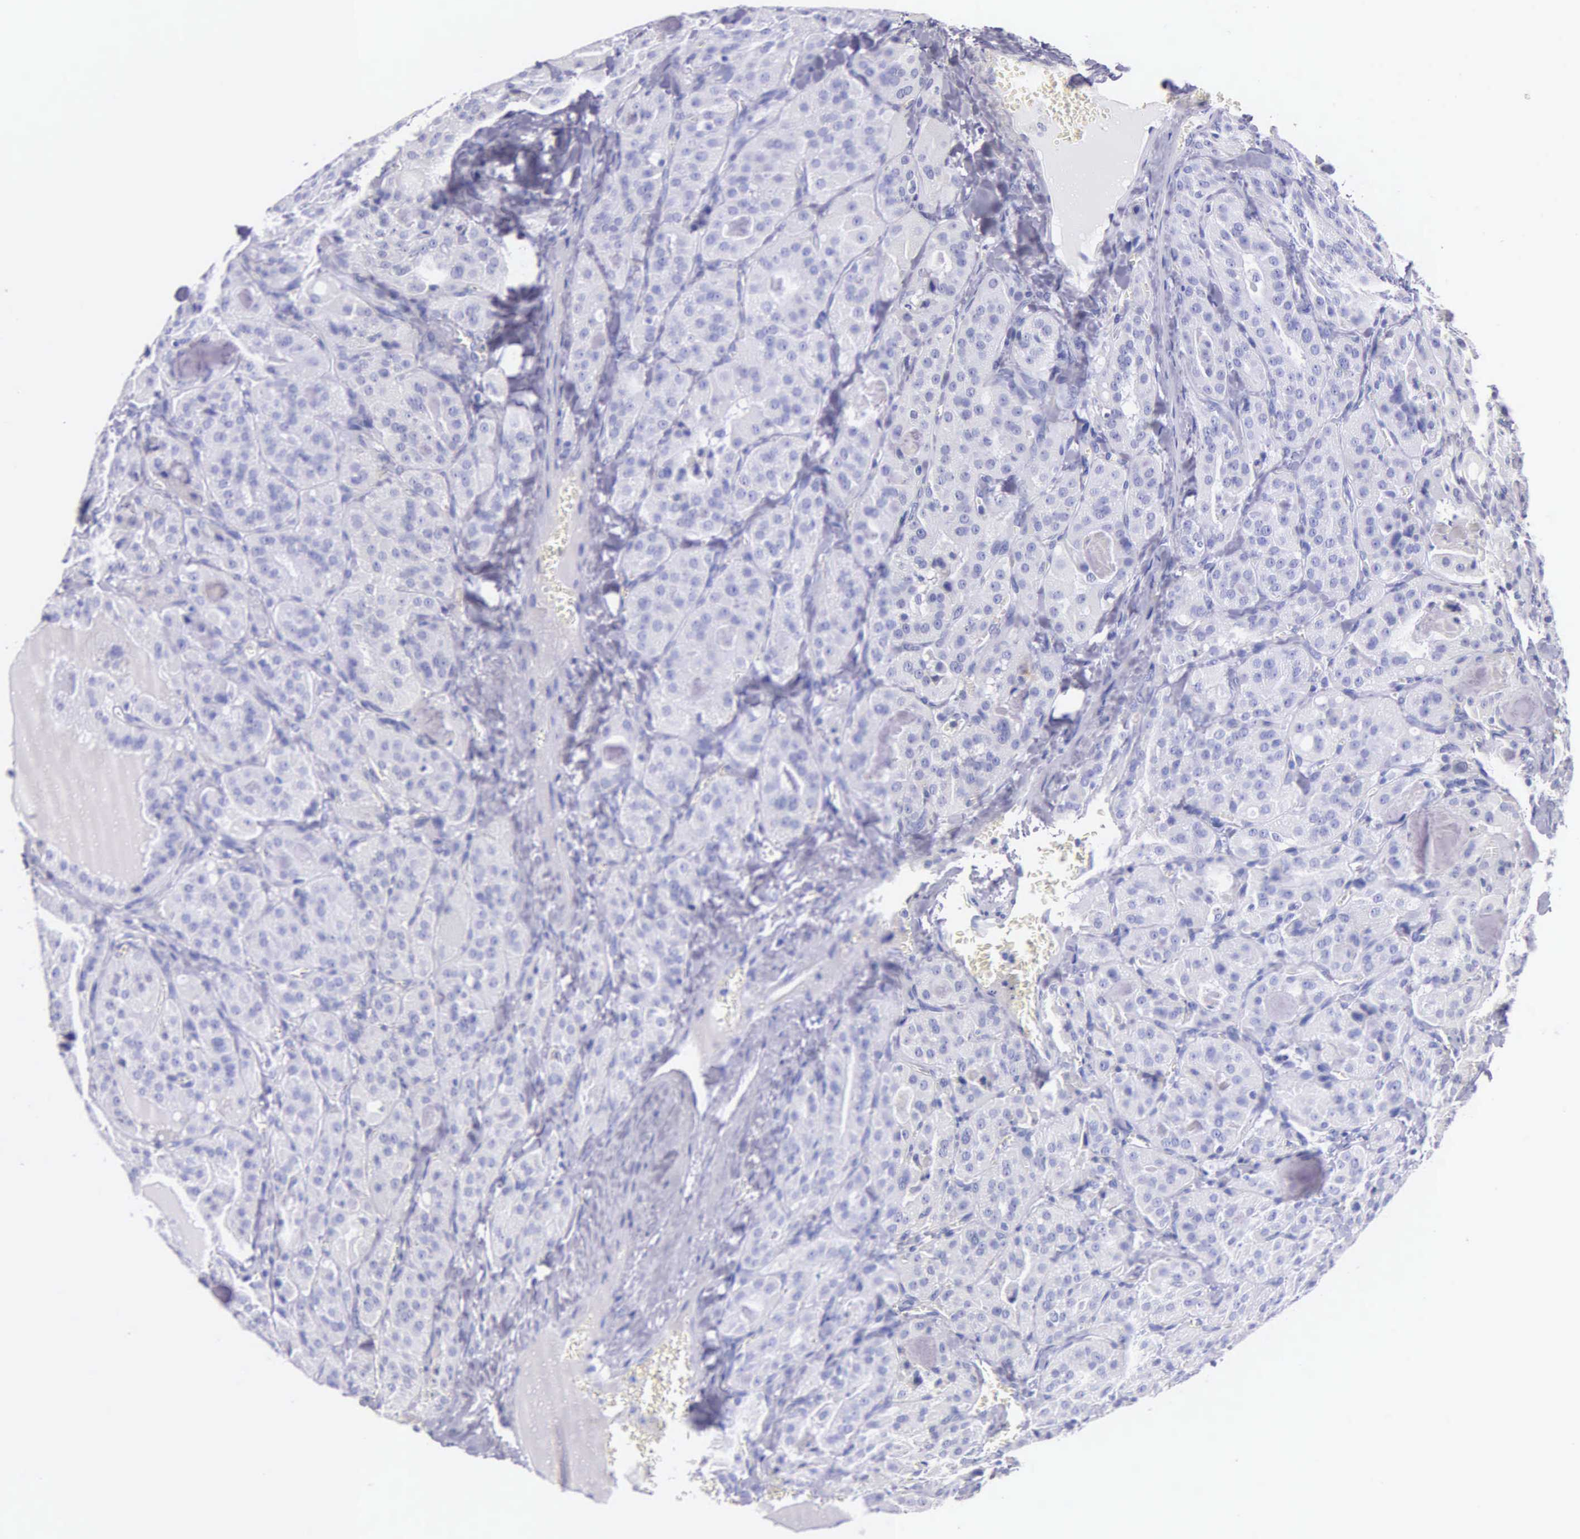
{"staining": {"intensity": "negative", "quantity": "none", "location": "none"}, "tissue": "thyroid cancer", "cell_type": "Tumor cells", "image_type": "cancer", "snomed": [{"axis": "morphology", "description": "Carcinoma, NOS"}, {"axis": "topography", "description": "Thyroid gland"}], "caption": "Thyroid cancer (carcinoma) stained for a protein using immunohistochemistry shows no positivity tumor cells.", "gene": "KLK3", "patient": {"sex": "male", "age": 76}}